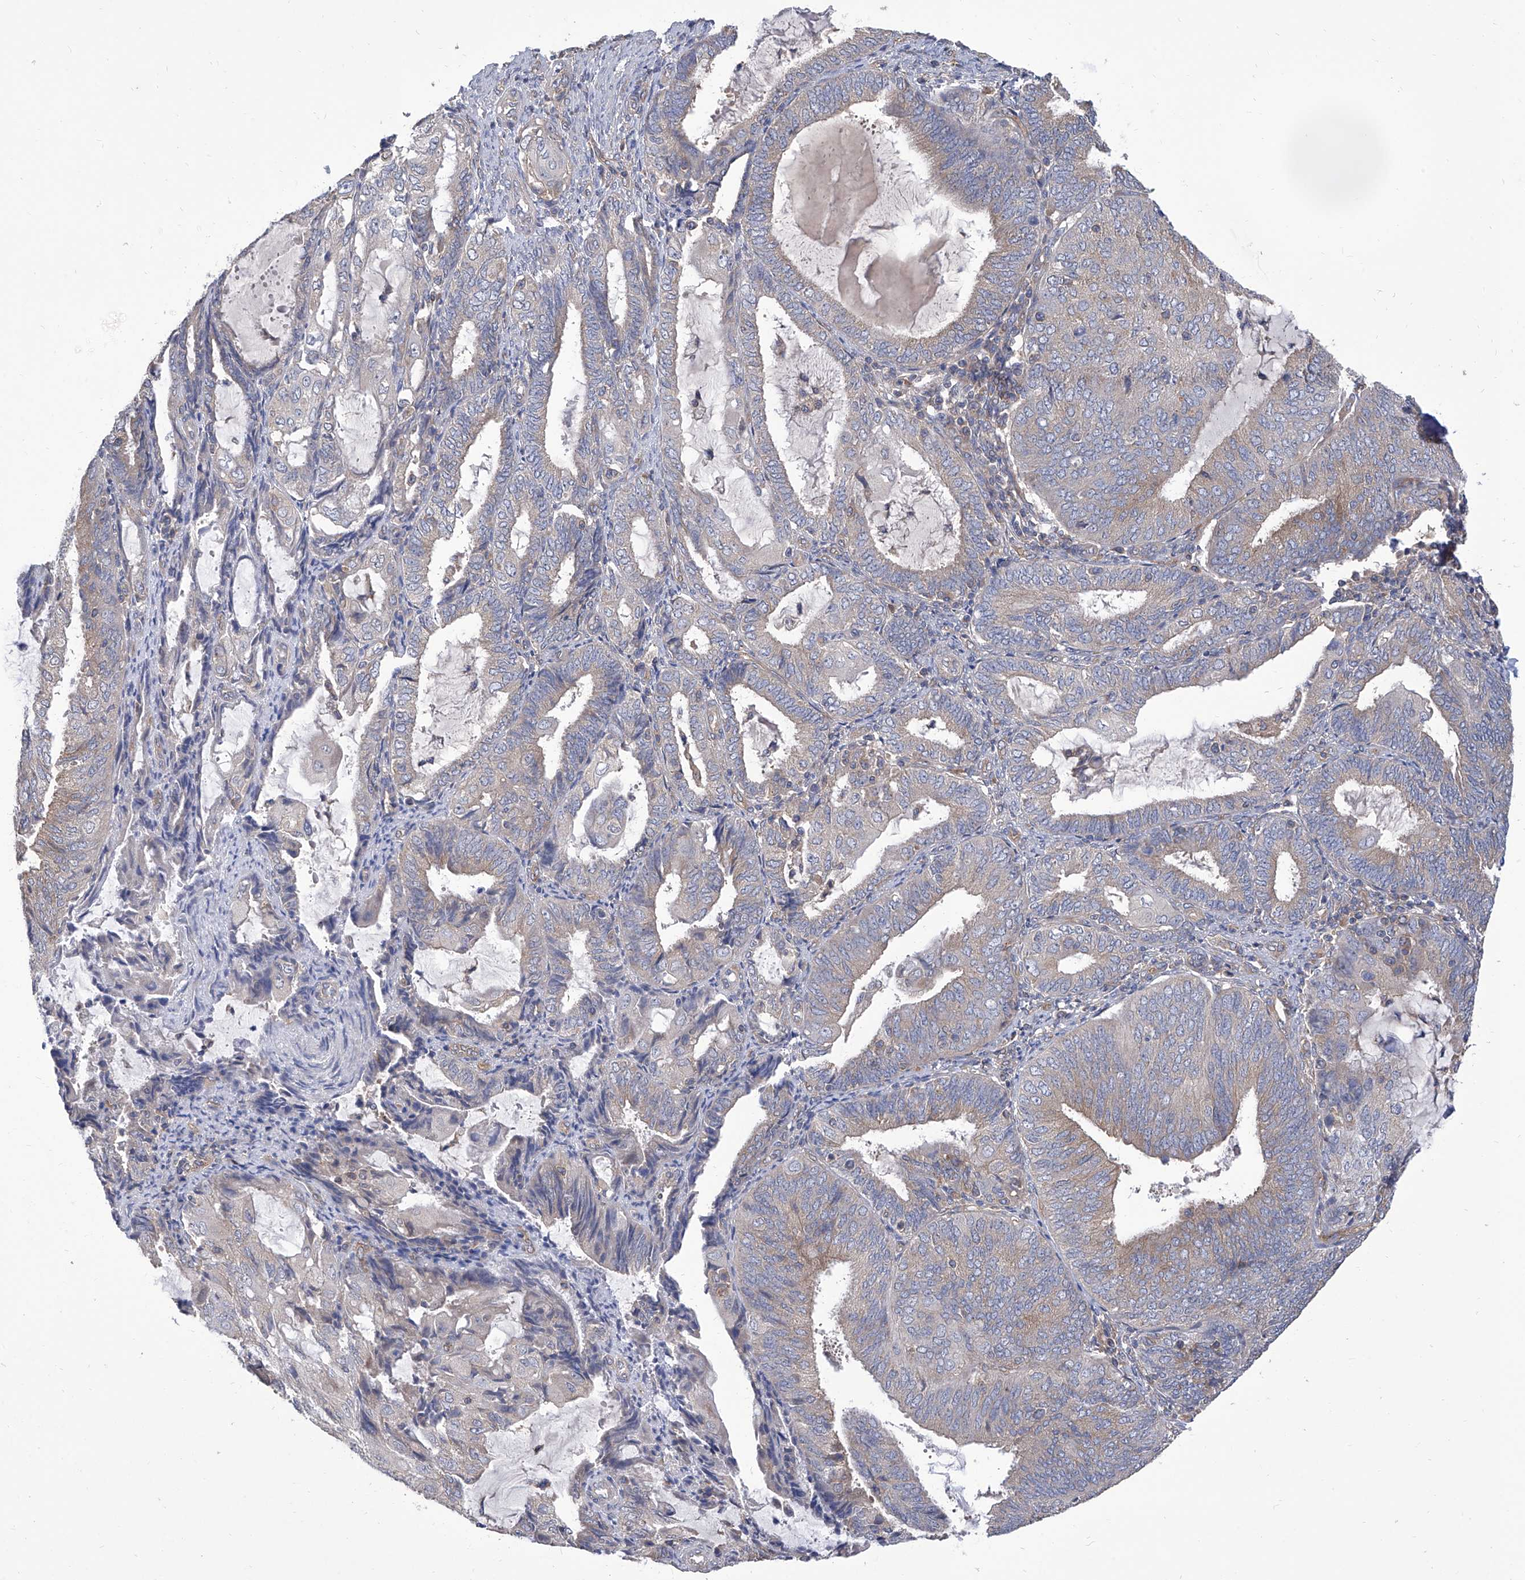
{"staining": {"intensity": "weak", "quantity": "<25%", "location": "cytoplasmic/membranous"}, "tissue": "endometrial cancer", "cell_type": "Tumor cells", "image_type": "cancer", "snomed": [{"axis": "morphology", "description": "Adenocarcinoma, NOS"}, {"axis": "topography", "description": "Endometrium"}], "caption": "An image of human endometrial cancer is negative for staining in tumor cells.", "gene": "TJAP1", "patient": {"sex": "female", "age": 81}}